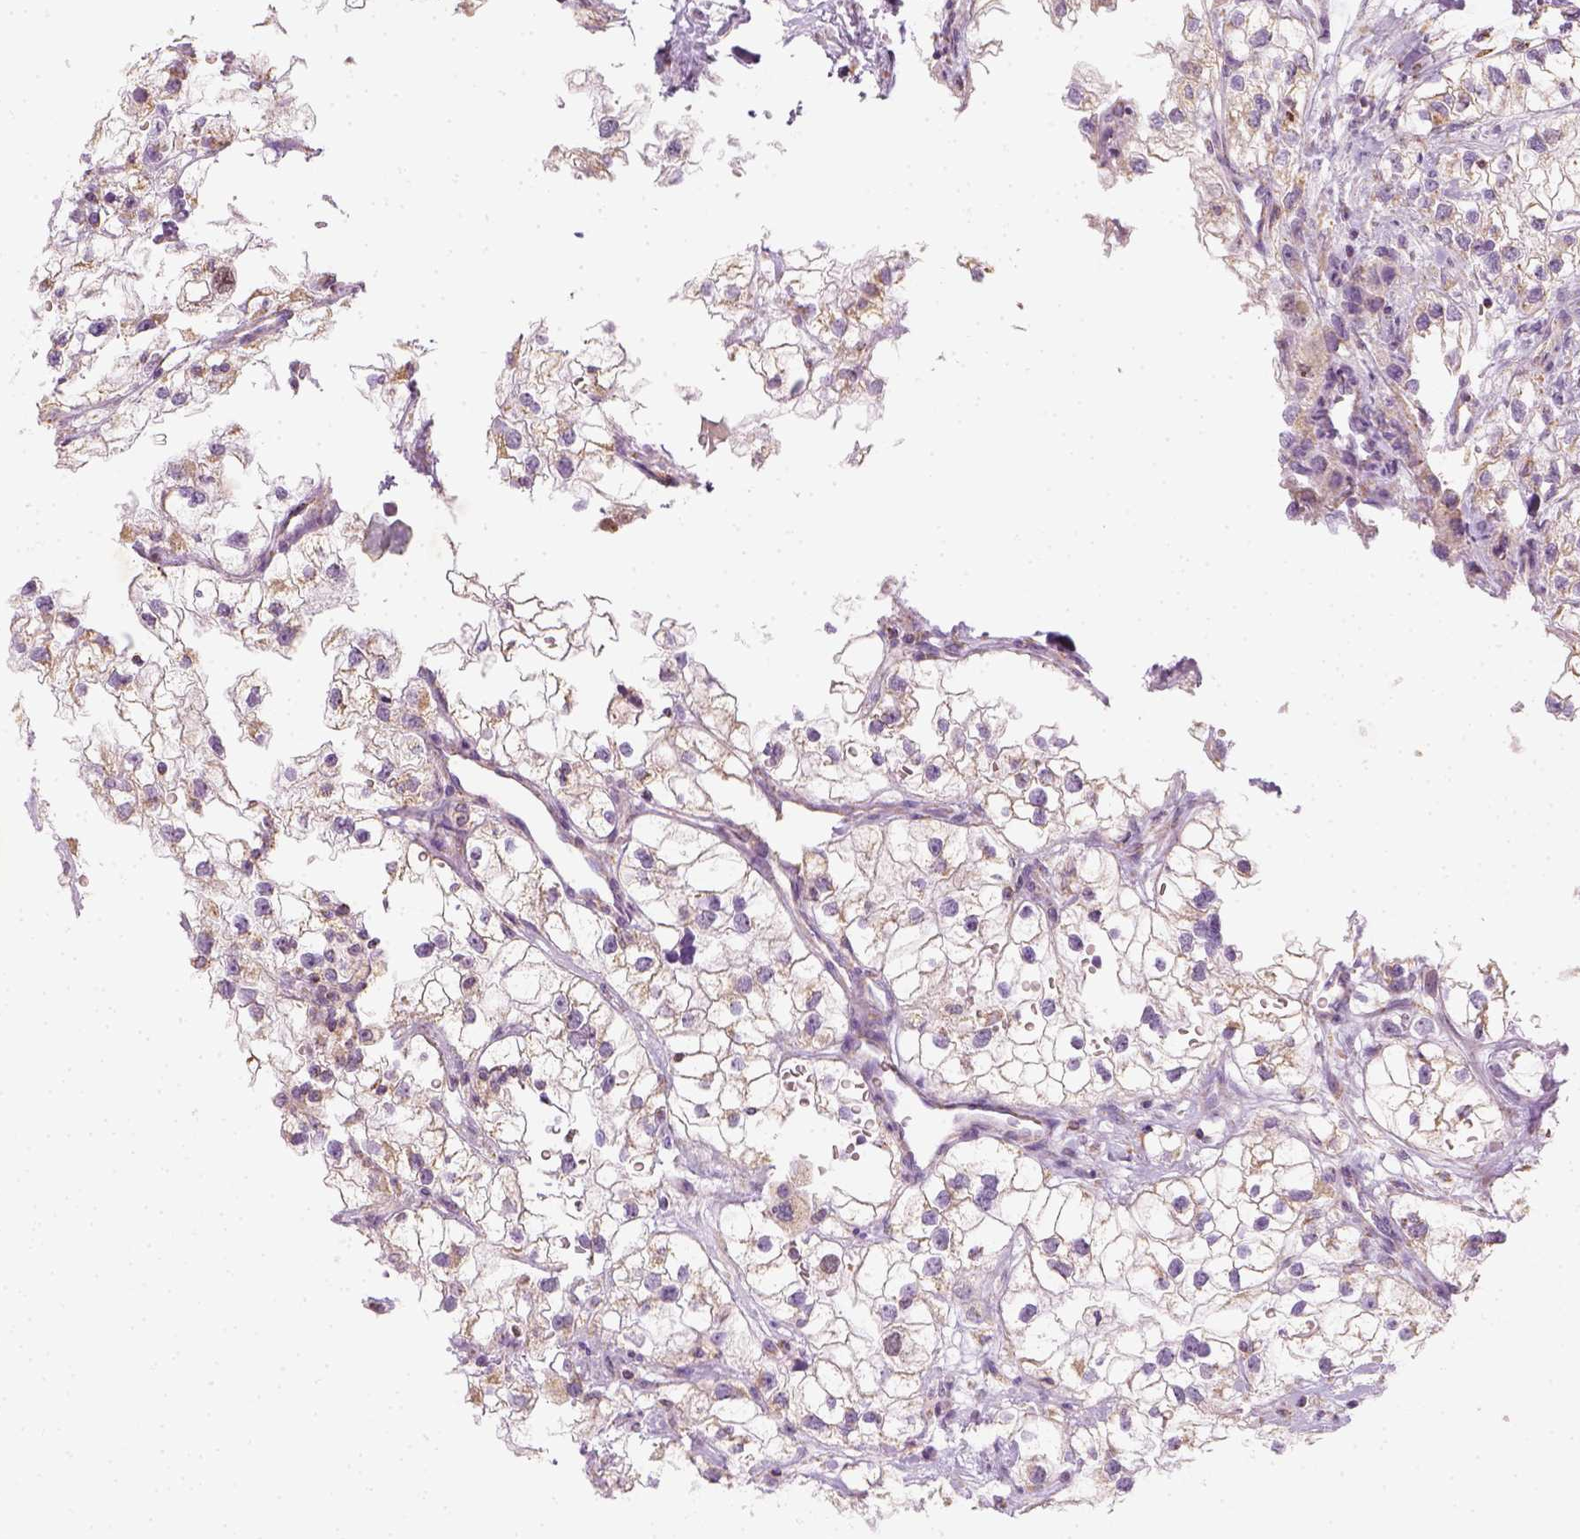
{"staining": {"intensity": "moderate", "quantity": ">75%", "location": "cytoplasmic/membranous"}, "tissue": "renal cancer", "cell_type": "Tumor cells", "image_type": "cancer", "snomed": [{"axis": "morphology", "description": "Adenocarcinoma, NOS"}, {"axis": "topography", "description": "Kidney"}], "caption": "A brown stain highlights moderate cytoplasmic/membranous expression of a protein in human adenocarcinoma (renal) tumor cells.", "gene": "LCA5", "patient": {"sex": "male", "age": 59}}